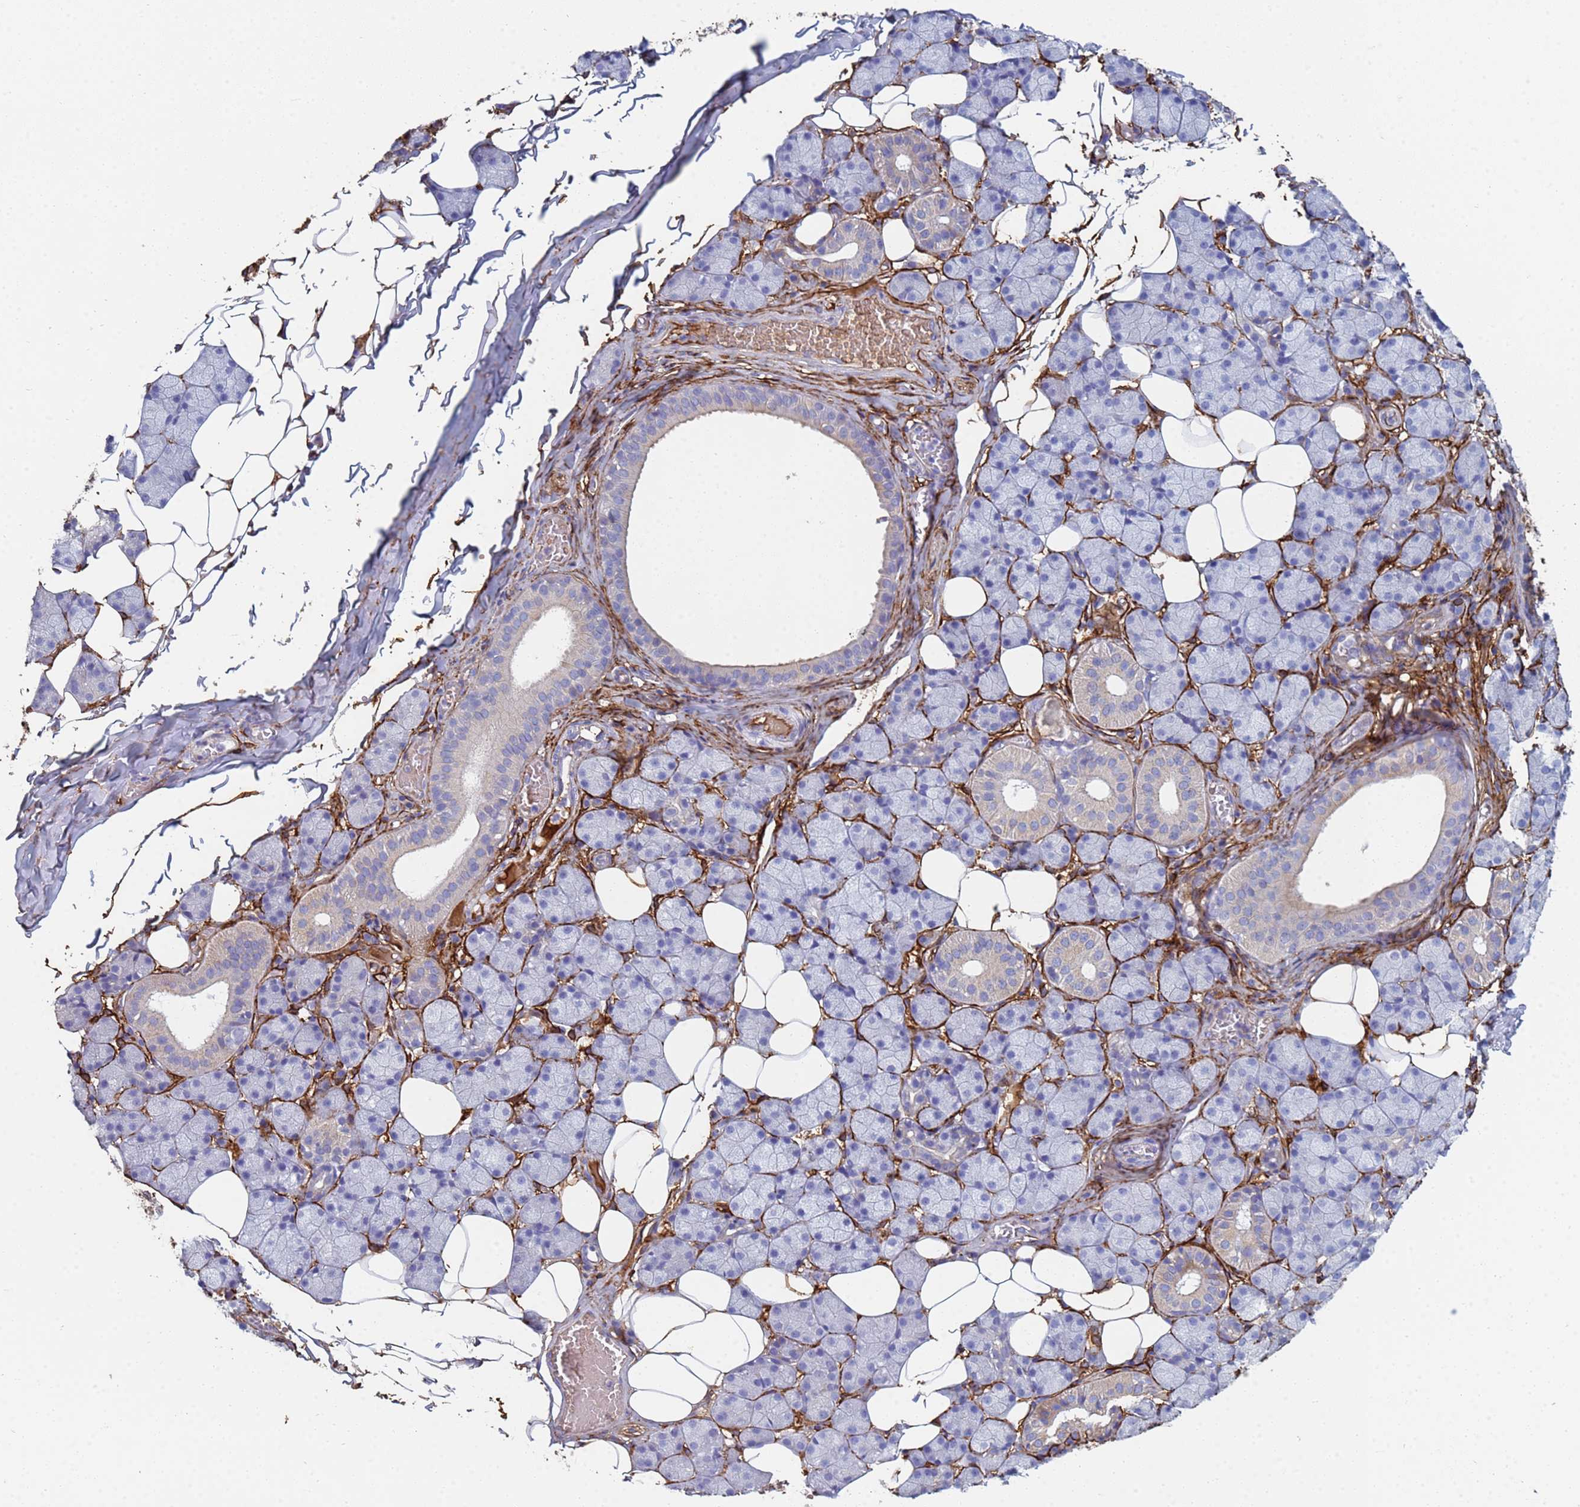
{"staining": {"intensity": "negative", "quantity": "none", "location": "none"}, "tissue": "salivary gland", "cell_type": "Glandular cells", "image_type": "normal", "snomed": [{"axis": "morphology", "description": "Normal tissue, NOS"}, {"axis": "topography", "description": "Salivary gland"}], "caption": "Immunohistochemical staining of normal human salivary gland exhibits no significant positivity in glandular cells.", "gene": "ABCA8", "patient": {"sex": "female", "age": 33}}